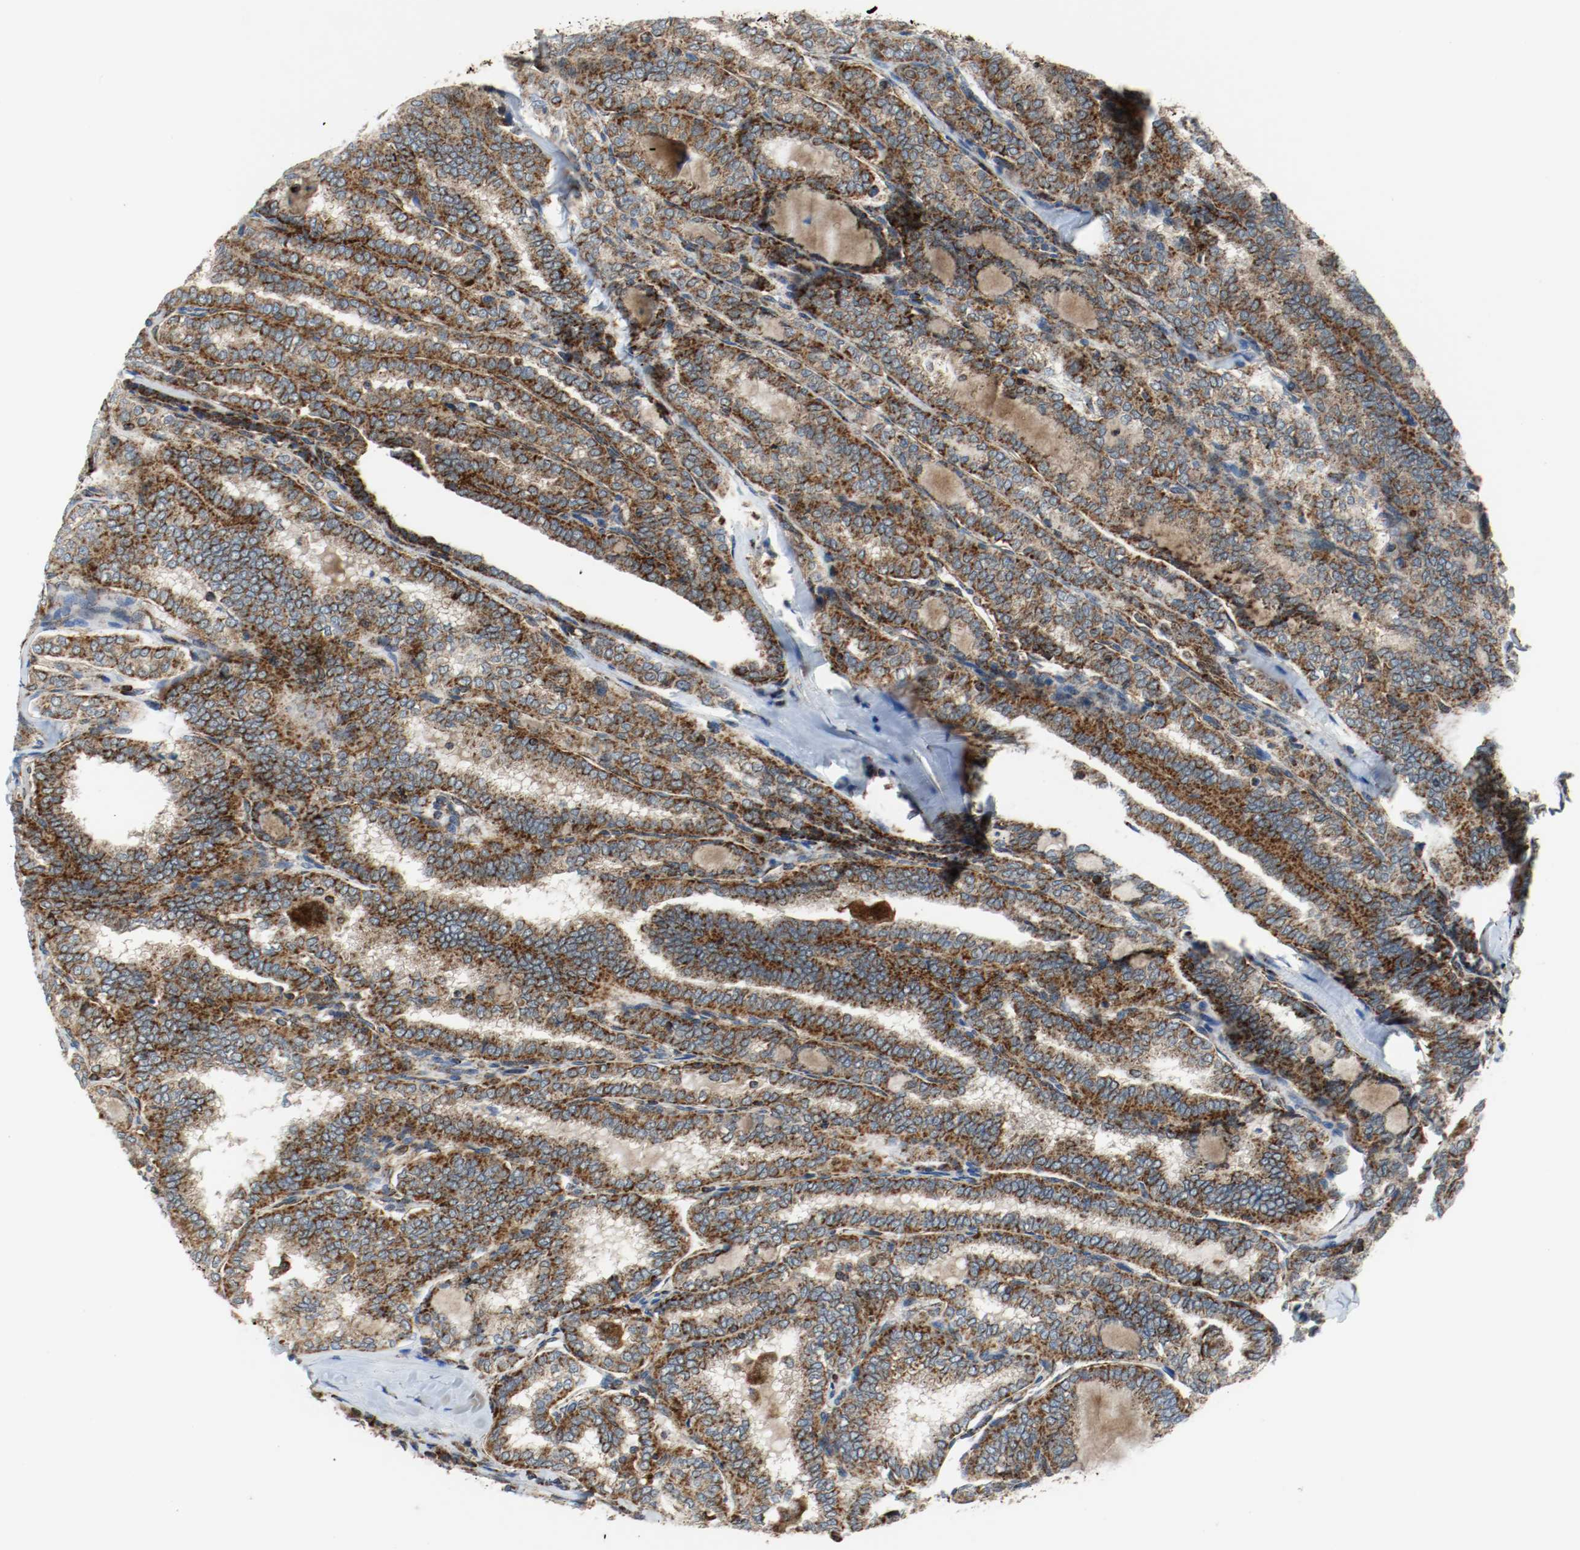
{"staining": {"intensity": "strong", "quantity": ">75%", "location": "cytoplasmic/membranous"}, "tissue": "thyroid cancer", "cell_type": "Tumor cells", "image_type": "cancer", "snomed": [{"axis": "morphology", "description": "Papillary adenocarcinoma, NOS"}, {"axis": "topography", "description": "Thyroid gland"}], "caption": "Thyroid papillary adenocarcinoma was stained to show a protein in brown. There is high levels of strong cytoplasmic/membranous positivity in about >75% of tumor cells.", "gene": "TXNRD1", "patient": {"sex": "female", "age": 30}}